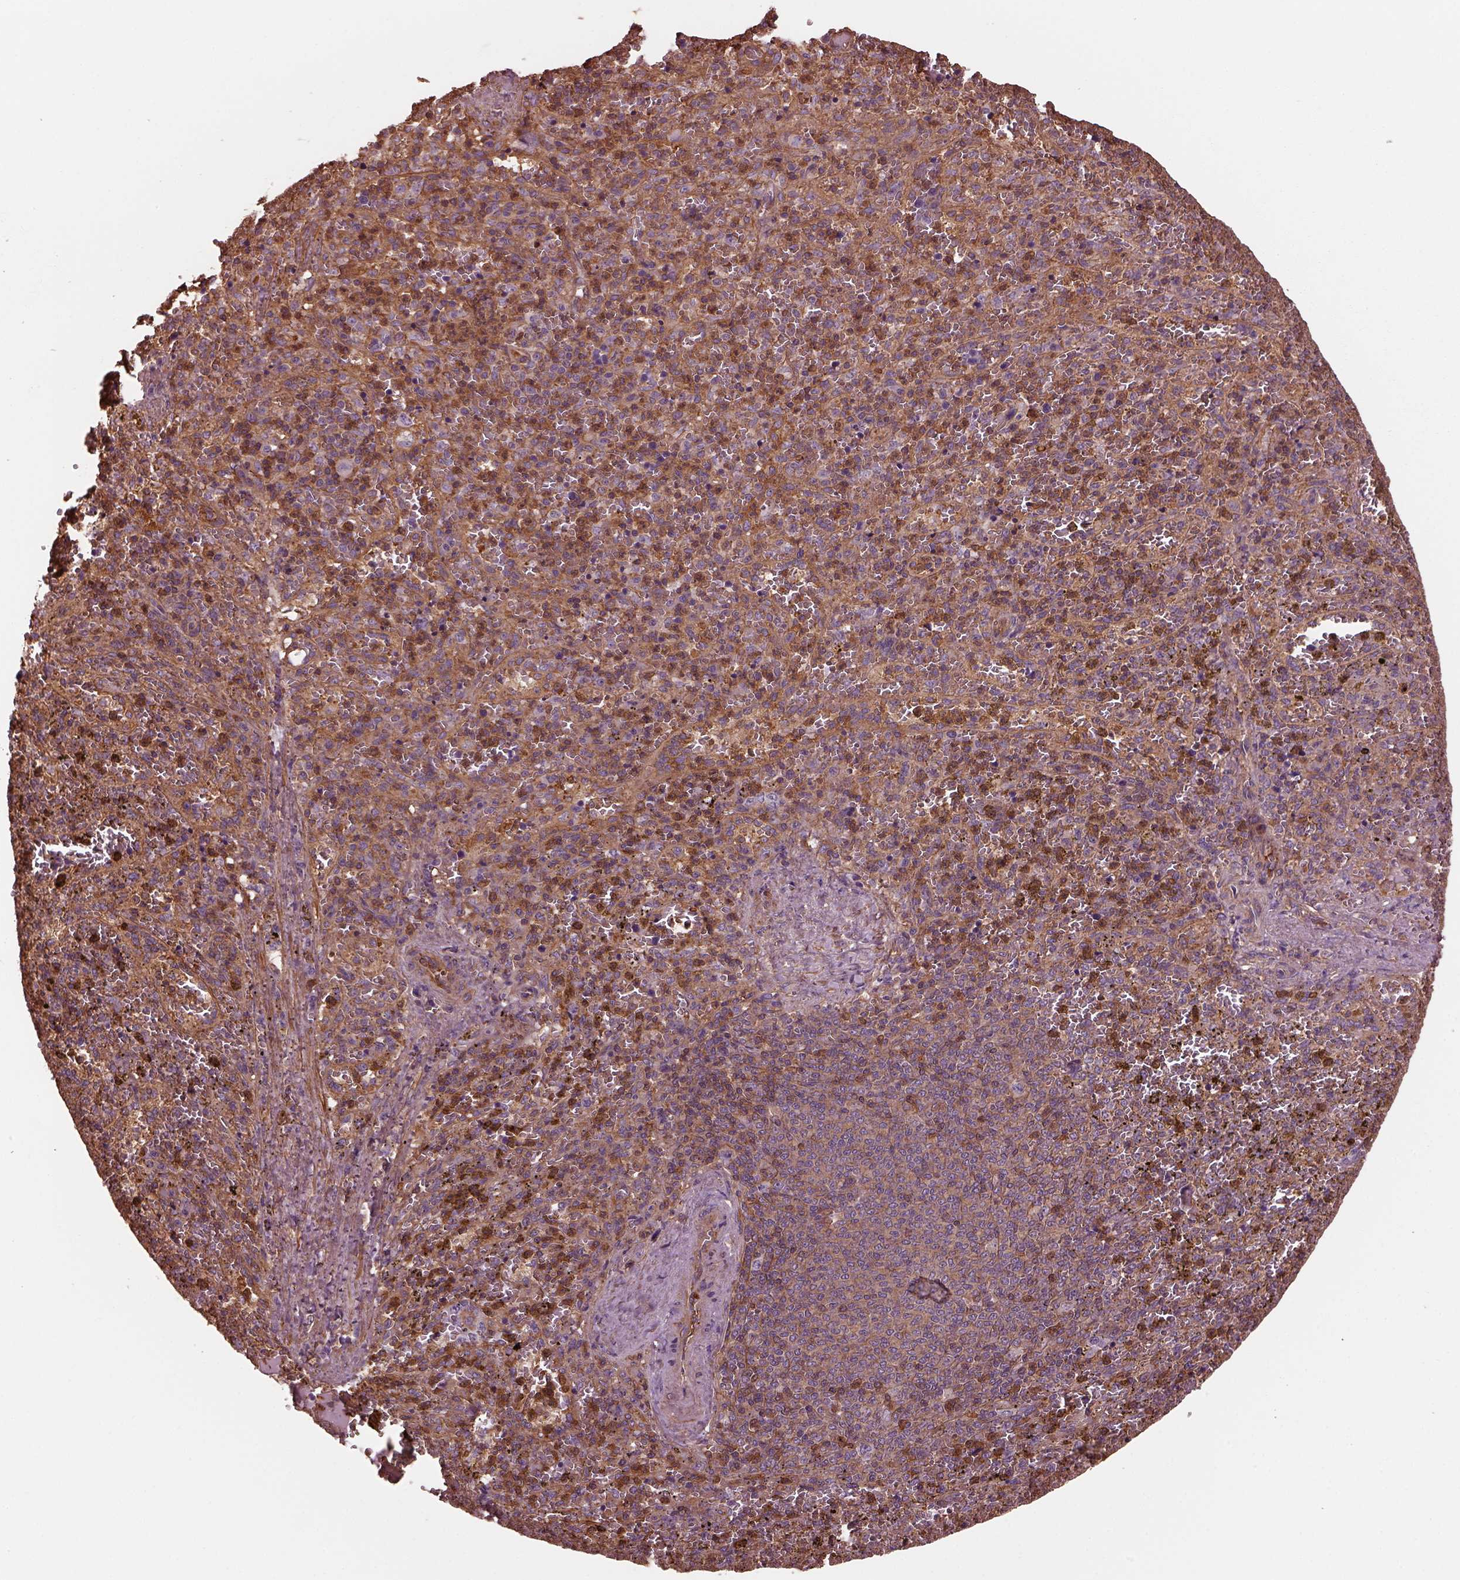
{"staining": {"intensity": "strong", "quantity": "<25%", "location": "cytoplasmic/membranous"}, "tissue": "spleen", "cell_type": "Cells in red pulp", "image_type": "normal", "snomed": [{"axis": "morphology", "description": "Normal tissue, NOS"}, {"axis": "topography", "description": "Spleen"}], "caption": "Strong cytoplasmic/membranous protein staining is seen in about <25% of cells in red pulp in spleen.", "gene": "MYL1", "patient": {"sex": "female", "age": 50}}